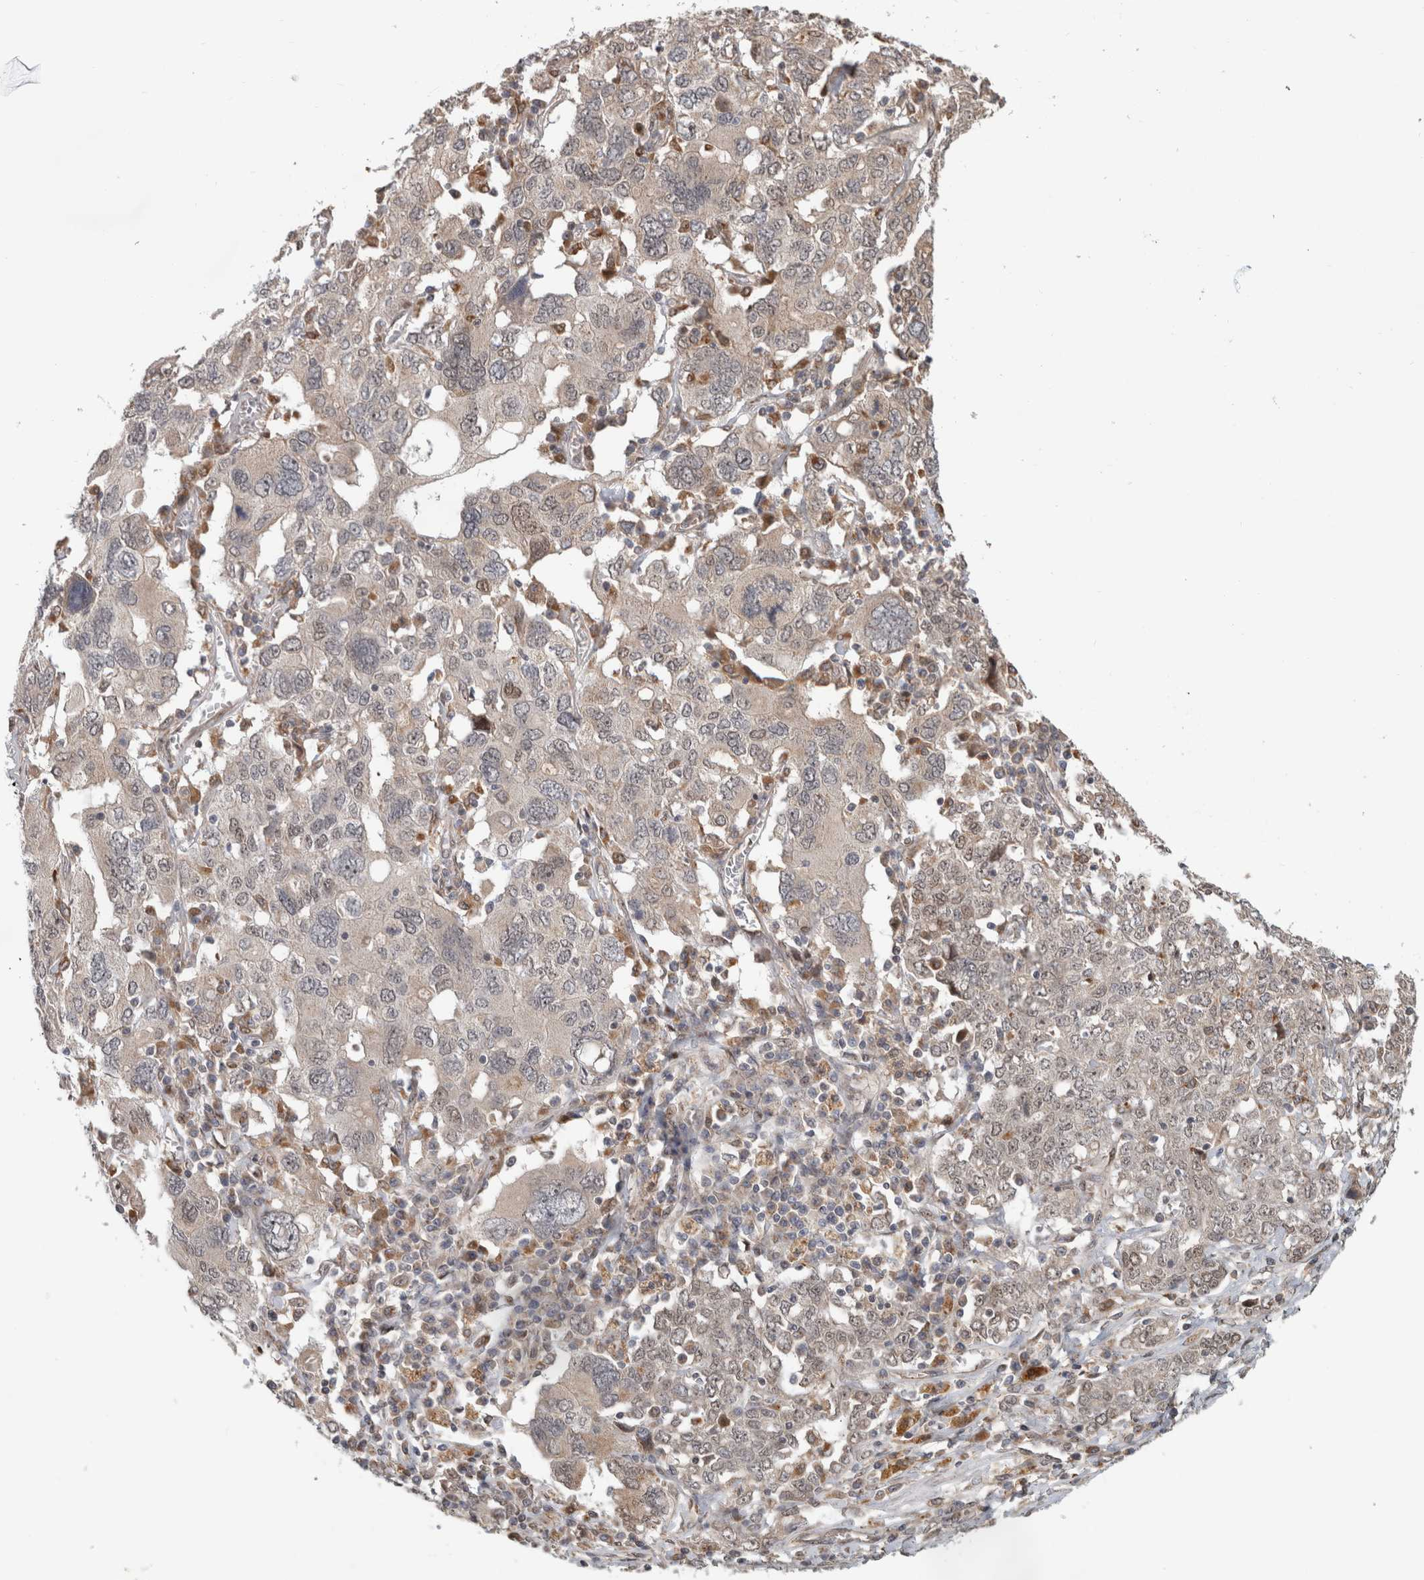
{"staining": {"intensity": "weak", "quantity": "25%-75%", "location": "nuclear"}, "tissue": "ovarian cancer", "cell_type": "Tumor cells", "image_type": "cancer", "snomed": [{"axis": "morphology", "description": "Carcinoma, endometroid"}, {"axis": "topography", "description": "Ovary"}], "caption": "Immunohistochemistry micrograph of ovarian endometroid carcinoma stained for a protein (brown), which shows low levels of weak nuclear expression in about 25%-75% of tumor cells.", "gene": "NAB2", "patient": {"sex": "female", "age": 62}}